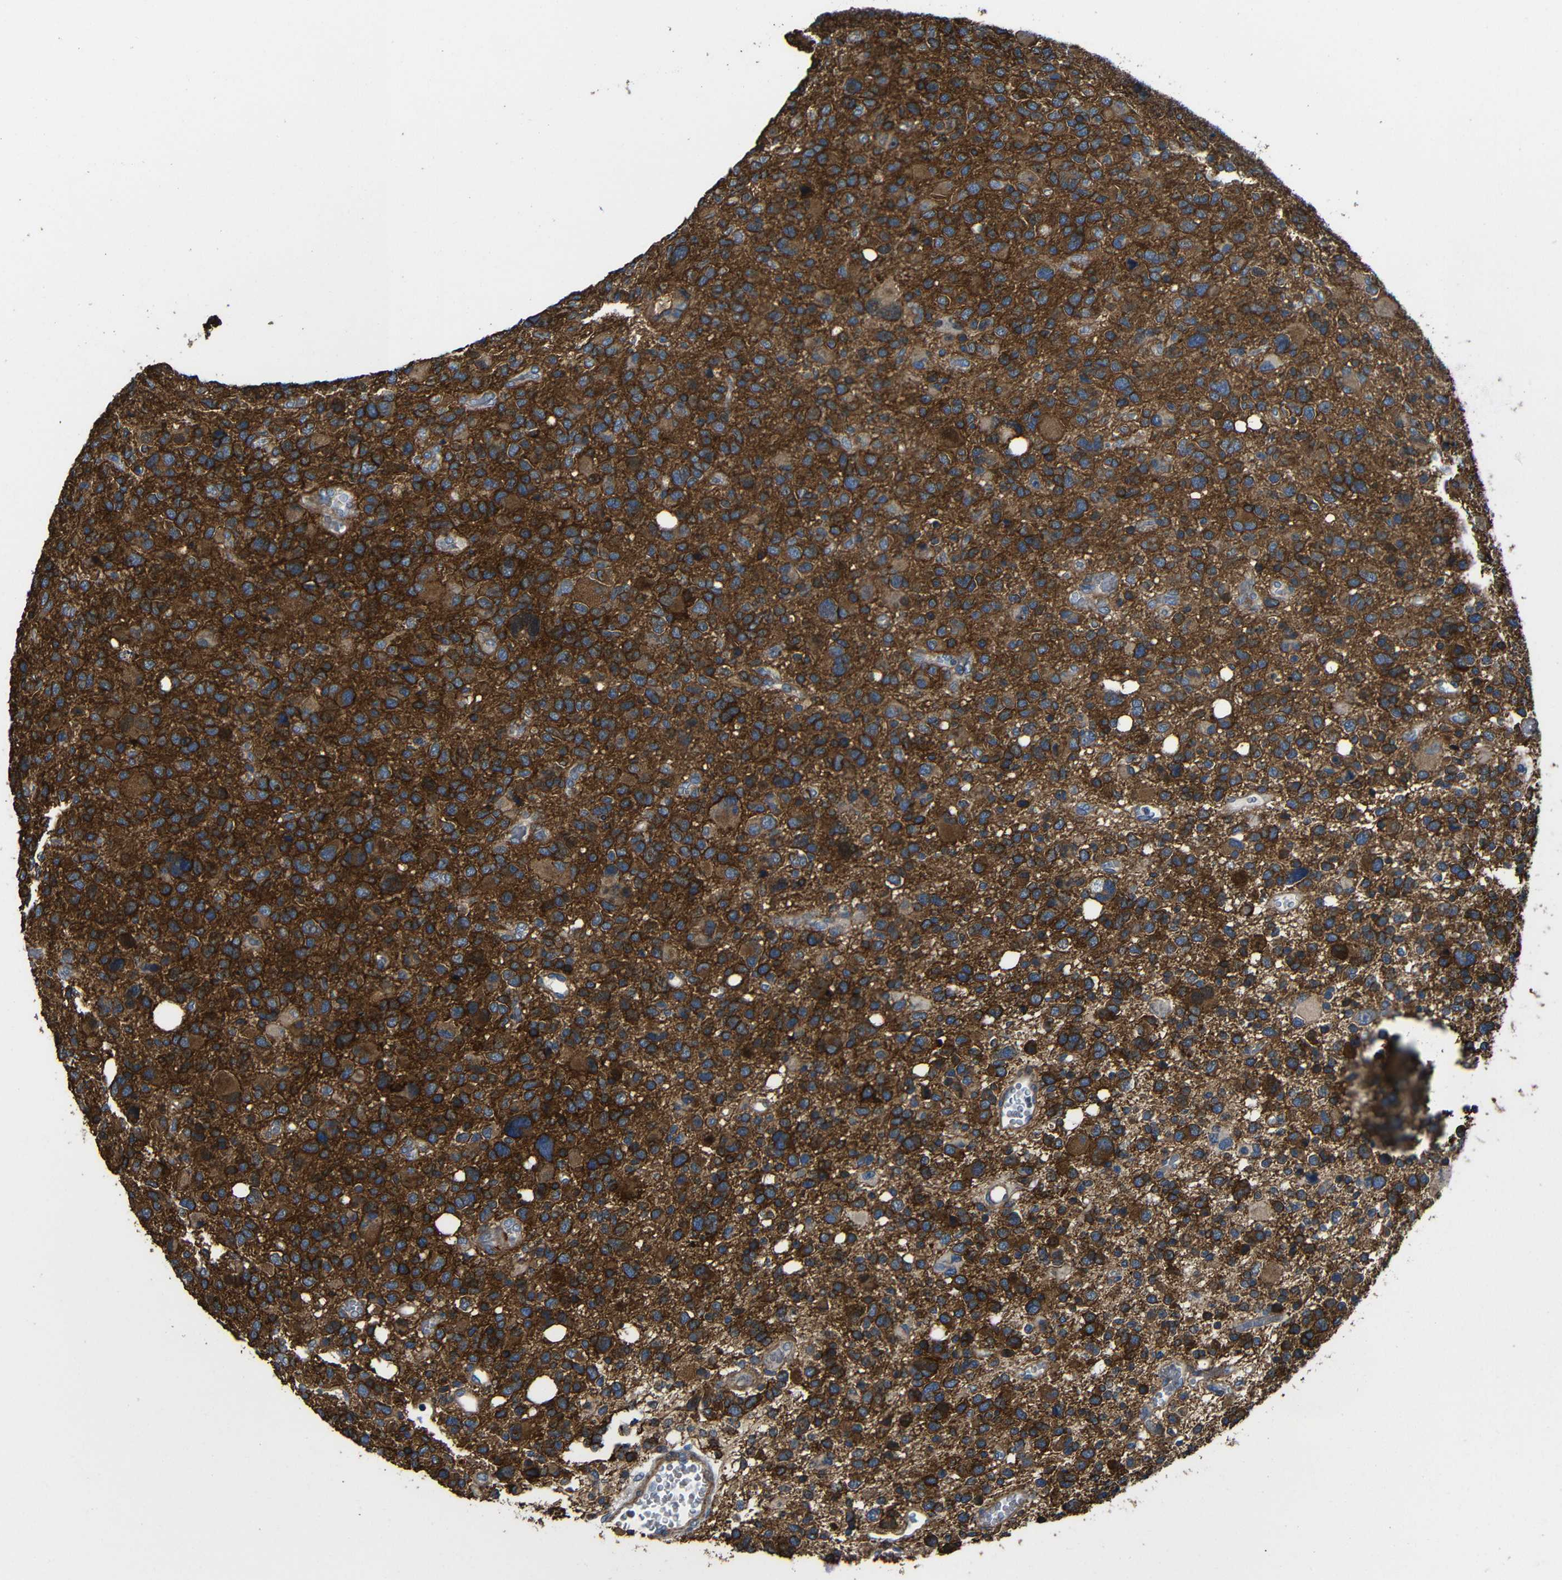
{"staining": {"intensity": "strong", "quantity": ">75%", "location": "cytoplasmic/membranous"}, "tissue": "glioma", "cell_type": "Tumor cells", "image_type": "cancer", "snomed": [{"axis": "morphology", "description": "Glioma, malignant, High grade"}, {"axis": "topography", "description": "Brain"}], "caption": "IHC micrograph of neoplastic tissue: high-grade glioma (malignant) stained using immunohistochemistry demonstrates high levels of strong protein expression localized specifically in the cytoplasmic/membranous of tumor cells, appearing as a cytoplasmic/membranous brown color.", "gene": "GDI1", "patient": {"sex": "male", "age": 48}}